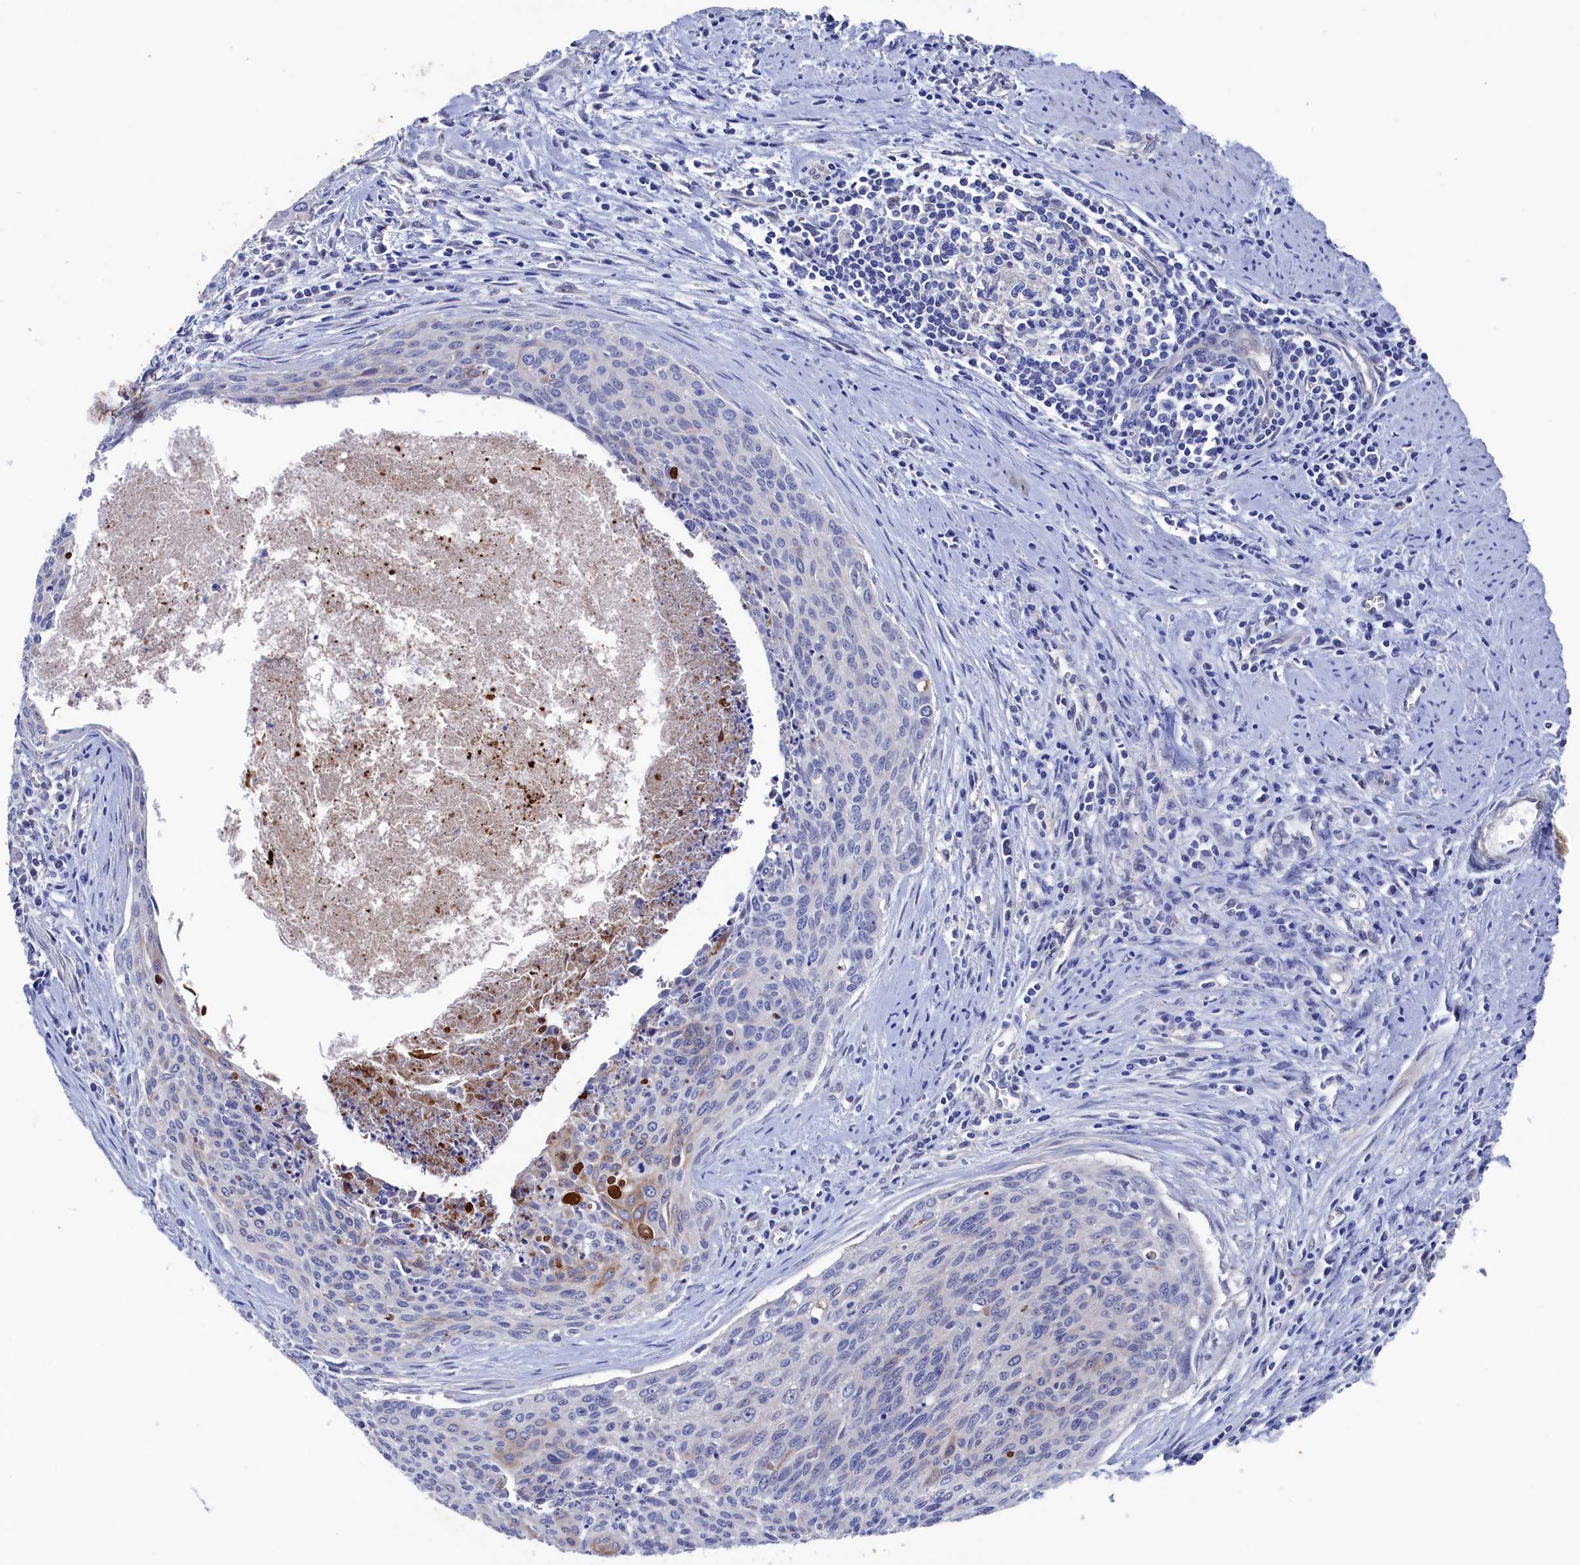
{"staining": {"intensity": "negative", "quantity": "none", "location": "none"}, "tissue": "cervical cancer", "cell_type": "Tumor cells", "image_type": "cancer", "snomed": [{"axis": "morphology", "description": "Squamous cell carcinoma, NOS"}, {"axis": "topography", "description": "Cervix"}], "caption": "Immunohistochemical staining of human cervical cancer displays no significant expression in tumor cells.", "gene": "RNH1", "patient": {"sex": "female", "age": 55}}